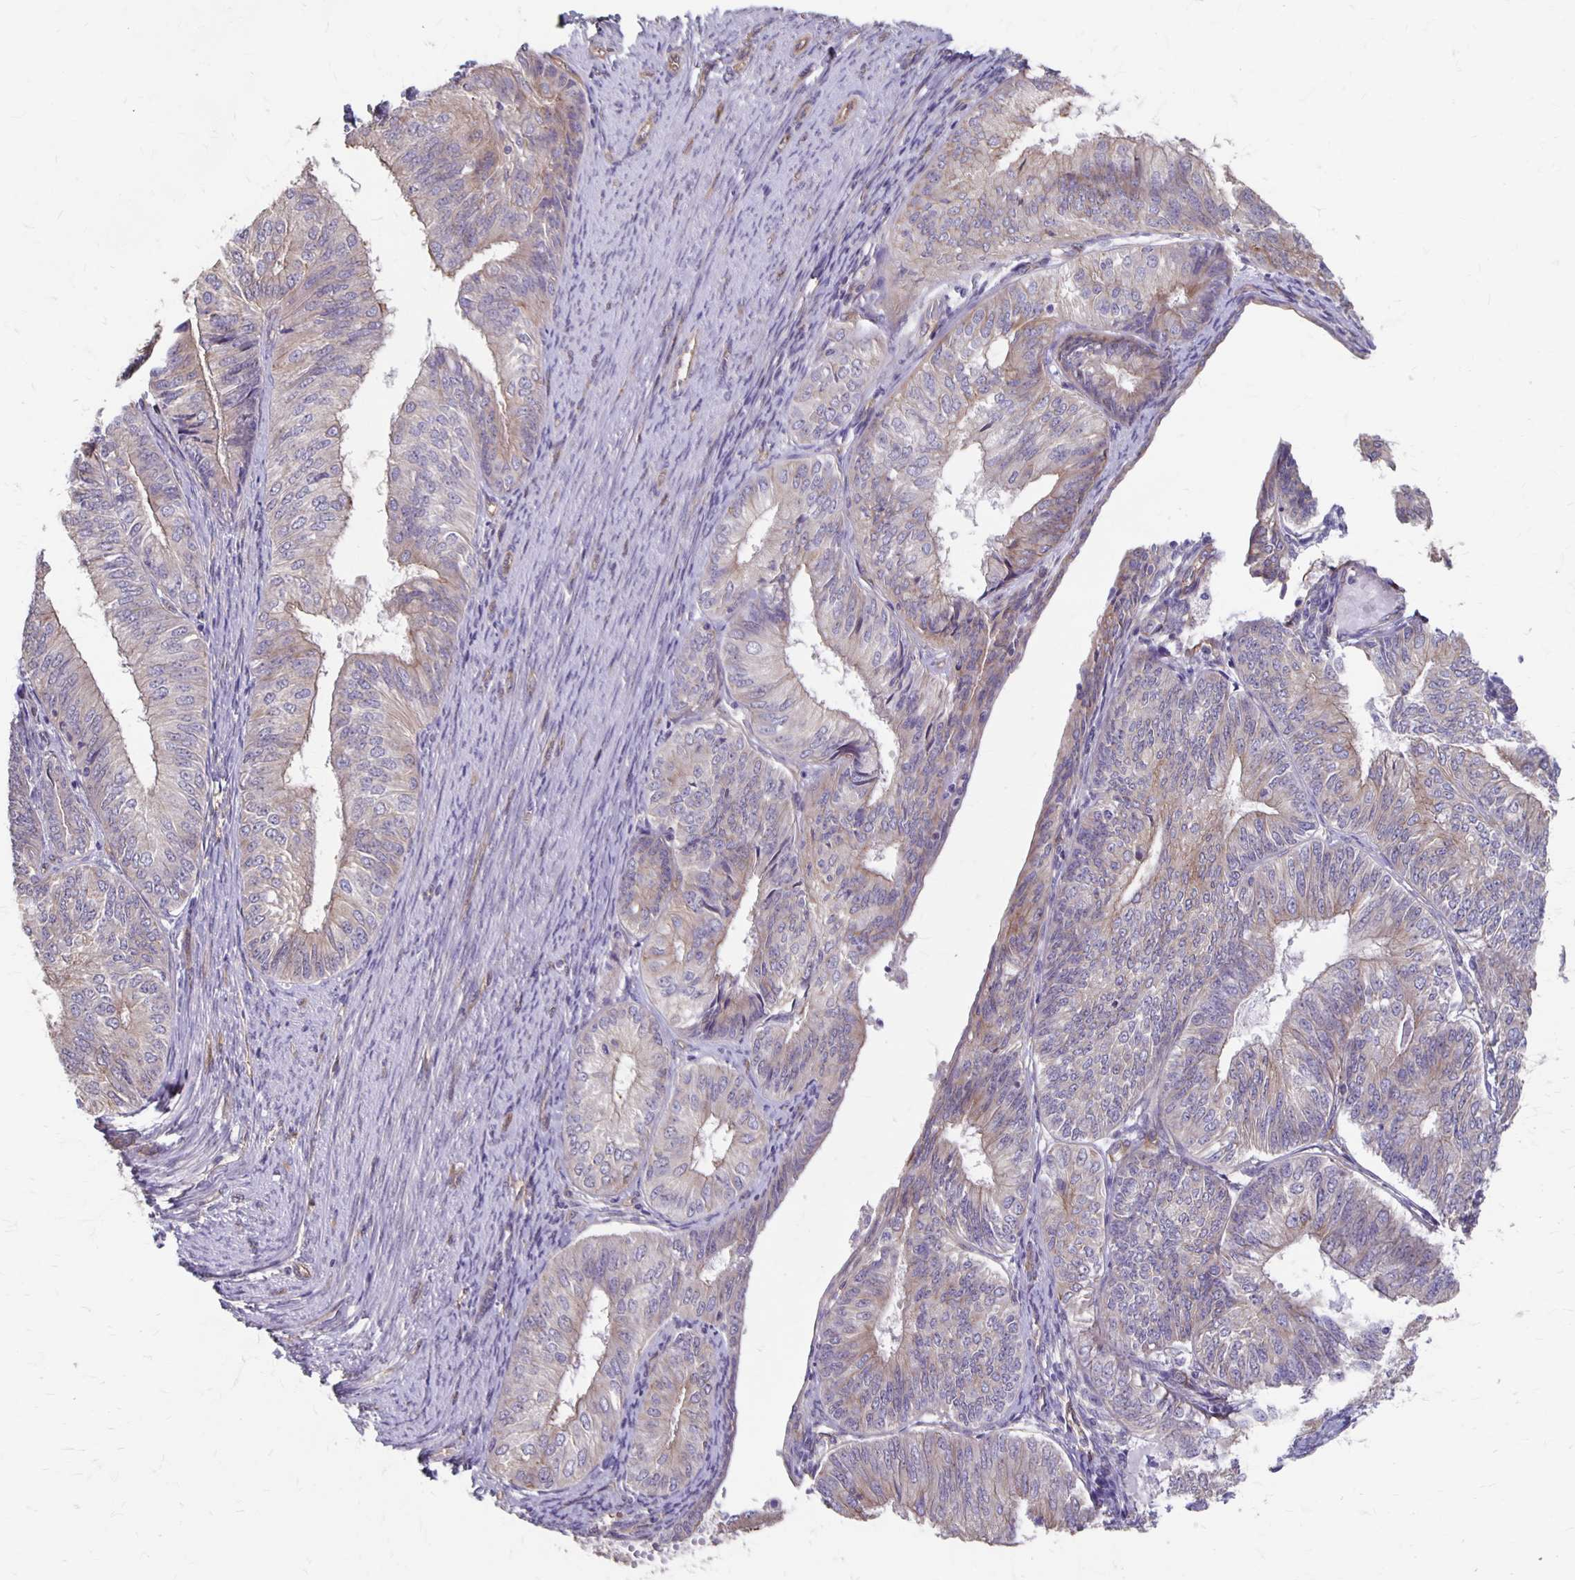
{"staining": {"intensity": "weak", "quantity": "<25%", "location": "cytoplasmic/membranous"}, "tissue": "endometrial cancer", "cell_type": "Tumor cells", "image_type": "cancer", "snomed": [{"axis": "morphology", "description": "Adenocarcinoma, NOS"}, {"axis": "topography", "description": "Endometrium"}], "caption": "Immunohistochemistry of endometrial cancer demonstrates no expression in tumor cells.", "gene": "PPP1R3E", "patient": {"sex": "female", "age": 58}}